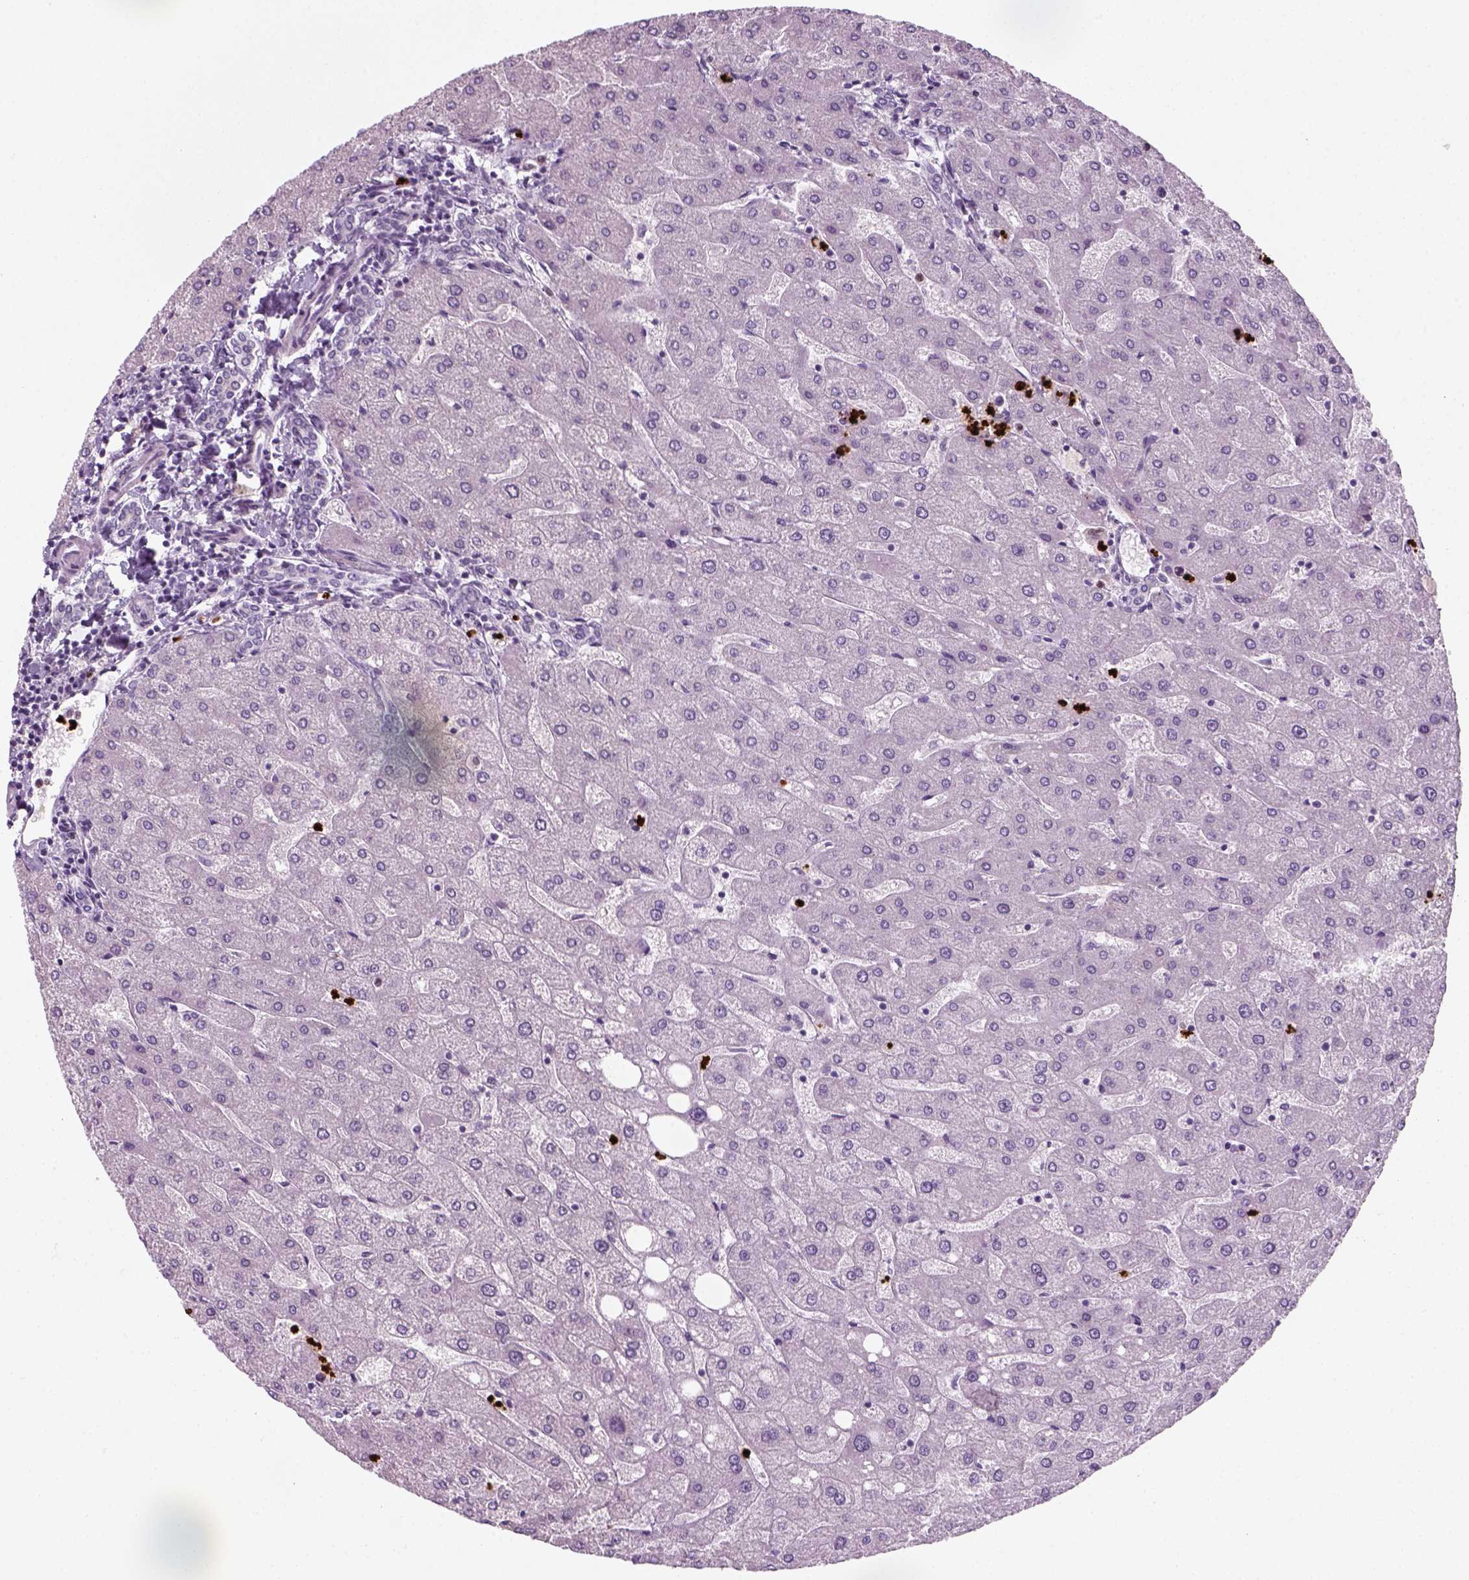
{"staining": {"intensity": "negative", "quantity": "none", "location": "none"}, "tissue": "liver", "cell_type": "Cholangiocytes", "image_type": "normal", "snomed": [{"axis": "morphology", "description": "Normal tissue, NOS"}, {"axis": "topography", "description": "Liver"}], "caption": "Photomicrograph shows no protein expression in cholangiocytes of benign liver.", "gene": "IL4", "patient": {"sex": "male", "age": 67}}